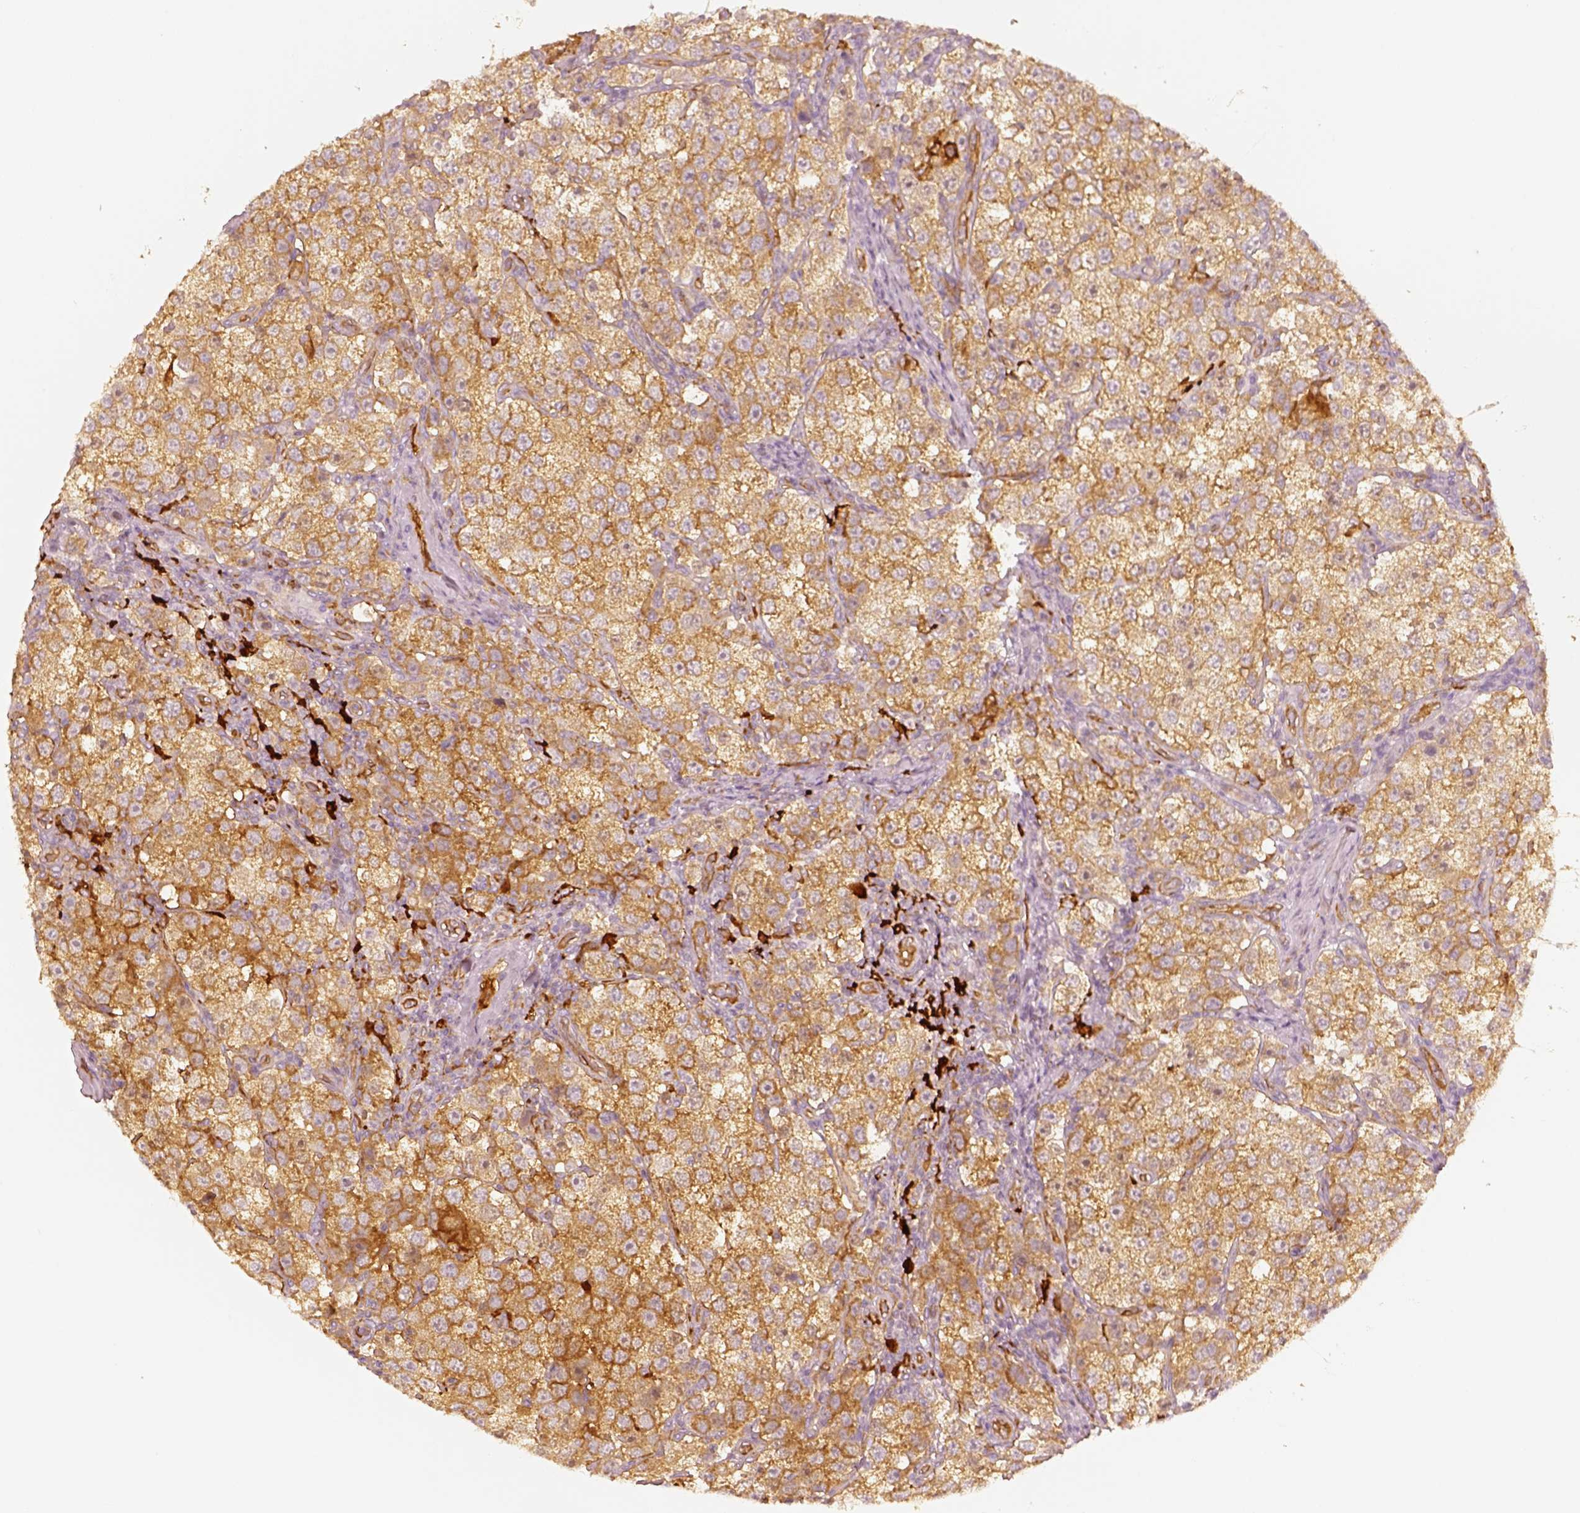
{"staining": {"intensity": "moderate", "quantity": ">75%", "location": "cytoplasmic/membranous"}, "tissue": "testis cancer", "cell_type": "Tumor cells", "image_type": "cancer", "snomed": [{"axis": "morphology", "description": "Seminoma, NOS"}, {"axis": "topography", "description": "Testis"}], "caption": "Immunohistochemistry (IHC) (DAB (3,3'-diaminobenzidine)) staining of testis cancer (seminoma) exhibits moderate cytoplasmic/membranous protein expression in about >75% of tumor cells.", "gene": "FSCN1", "patient": {"sex": "male", "age": 37}}